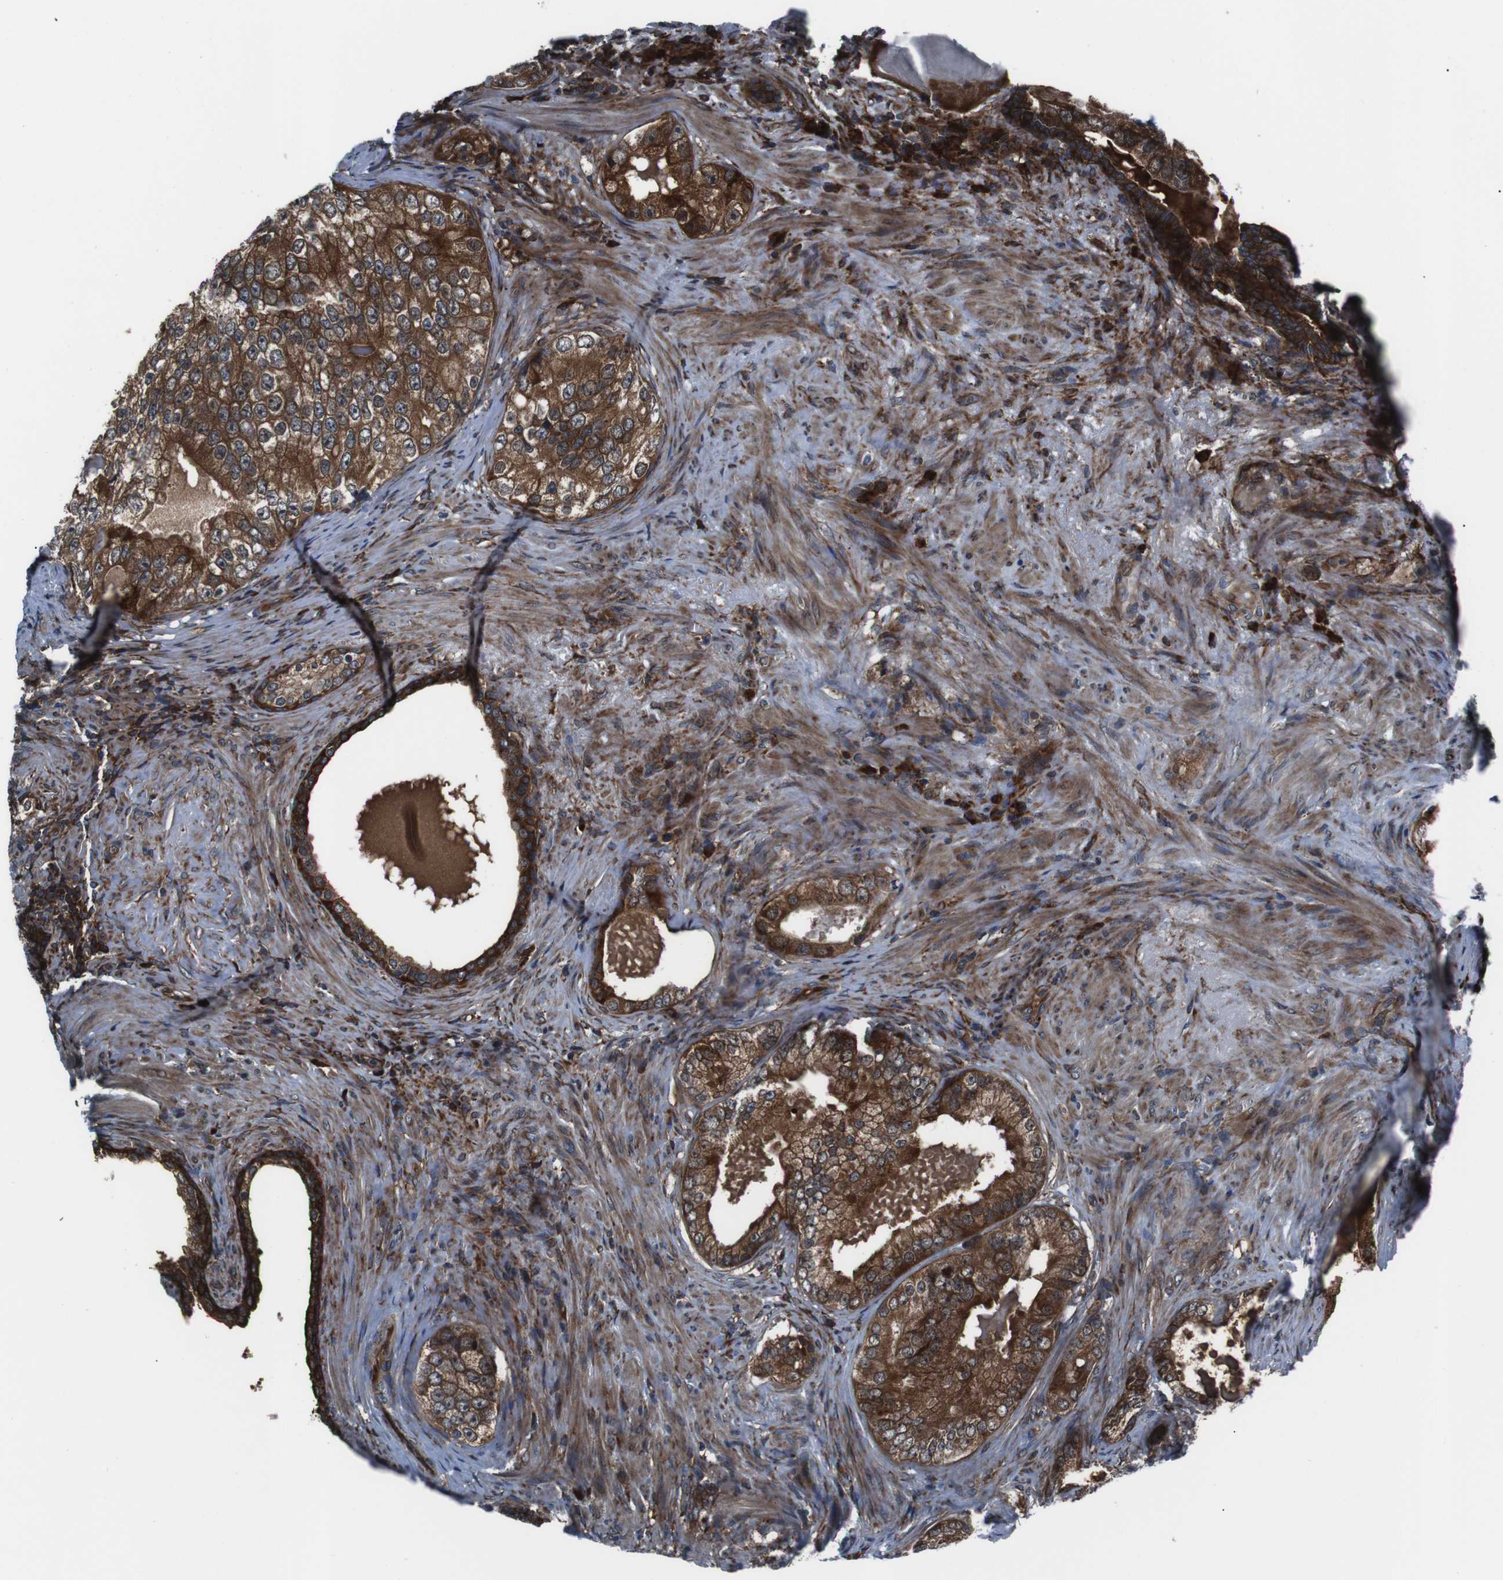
{"staining": {"intensity": "strong", "quantity": ">75%", "location": "cytoplasmic/membranous"}, "tissue": "prostate cancer", "cell_type": "Tumor cells", "image_type": "cancer", "snomed": [{"axis": "morphology", "description": "Adenocarcinoma, High grade"}, {"axis": "topography", "description": "Prostate"}], "caption": "Tumor cells display high levels of strong cytoplasmic/membranous staining in approximately >75% of cells in human prostate cancer.", "gene": "EIF4A2", "patient": {"sex": "male", "age": 66}}